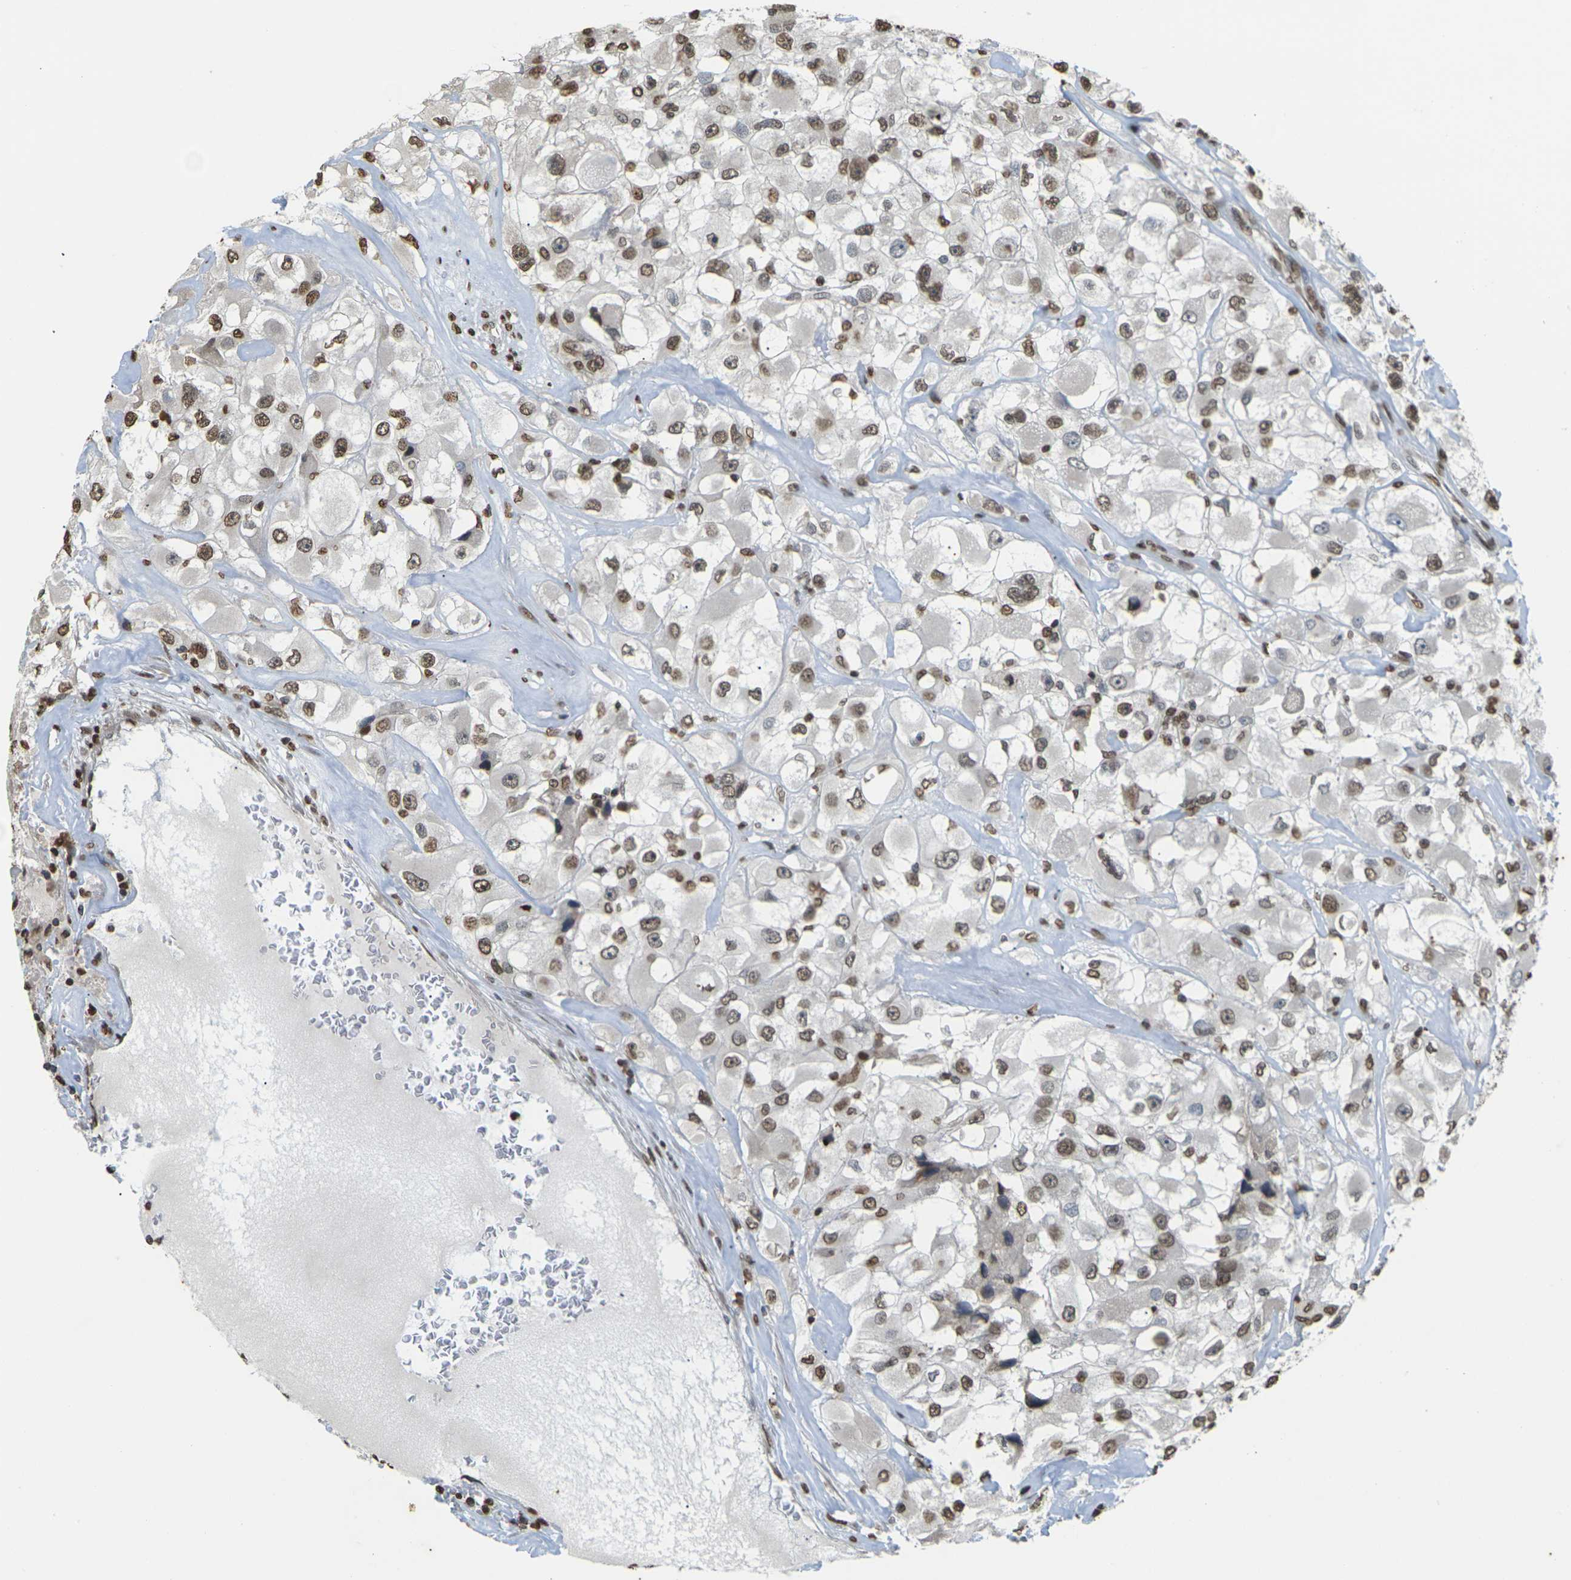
{"staining": {"intensity": "moderate", "quantity": ">75%", "location": "nuclear"}, "tissue": "renal cancer", "cell_type": "Tumor cells", "image_type": "cancer", "snomed": [{"axis": "morphology", "description": "Adenocarcinoma, NOS"}, {"axis": "topography", "description": "Kidney"}], "caption": "This is a micrograph of immunohistochemistry (IHC) staining of renal adenocarcinoma, which shows moderate positivity in the nuclear of tumor cells.", "gene": "EMSY", "patient": {"sex": "female", "age": 52}}